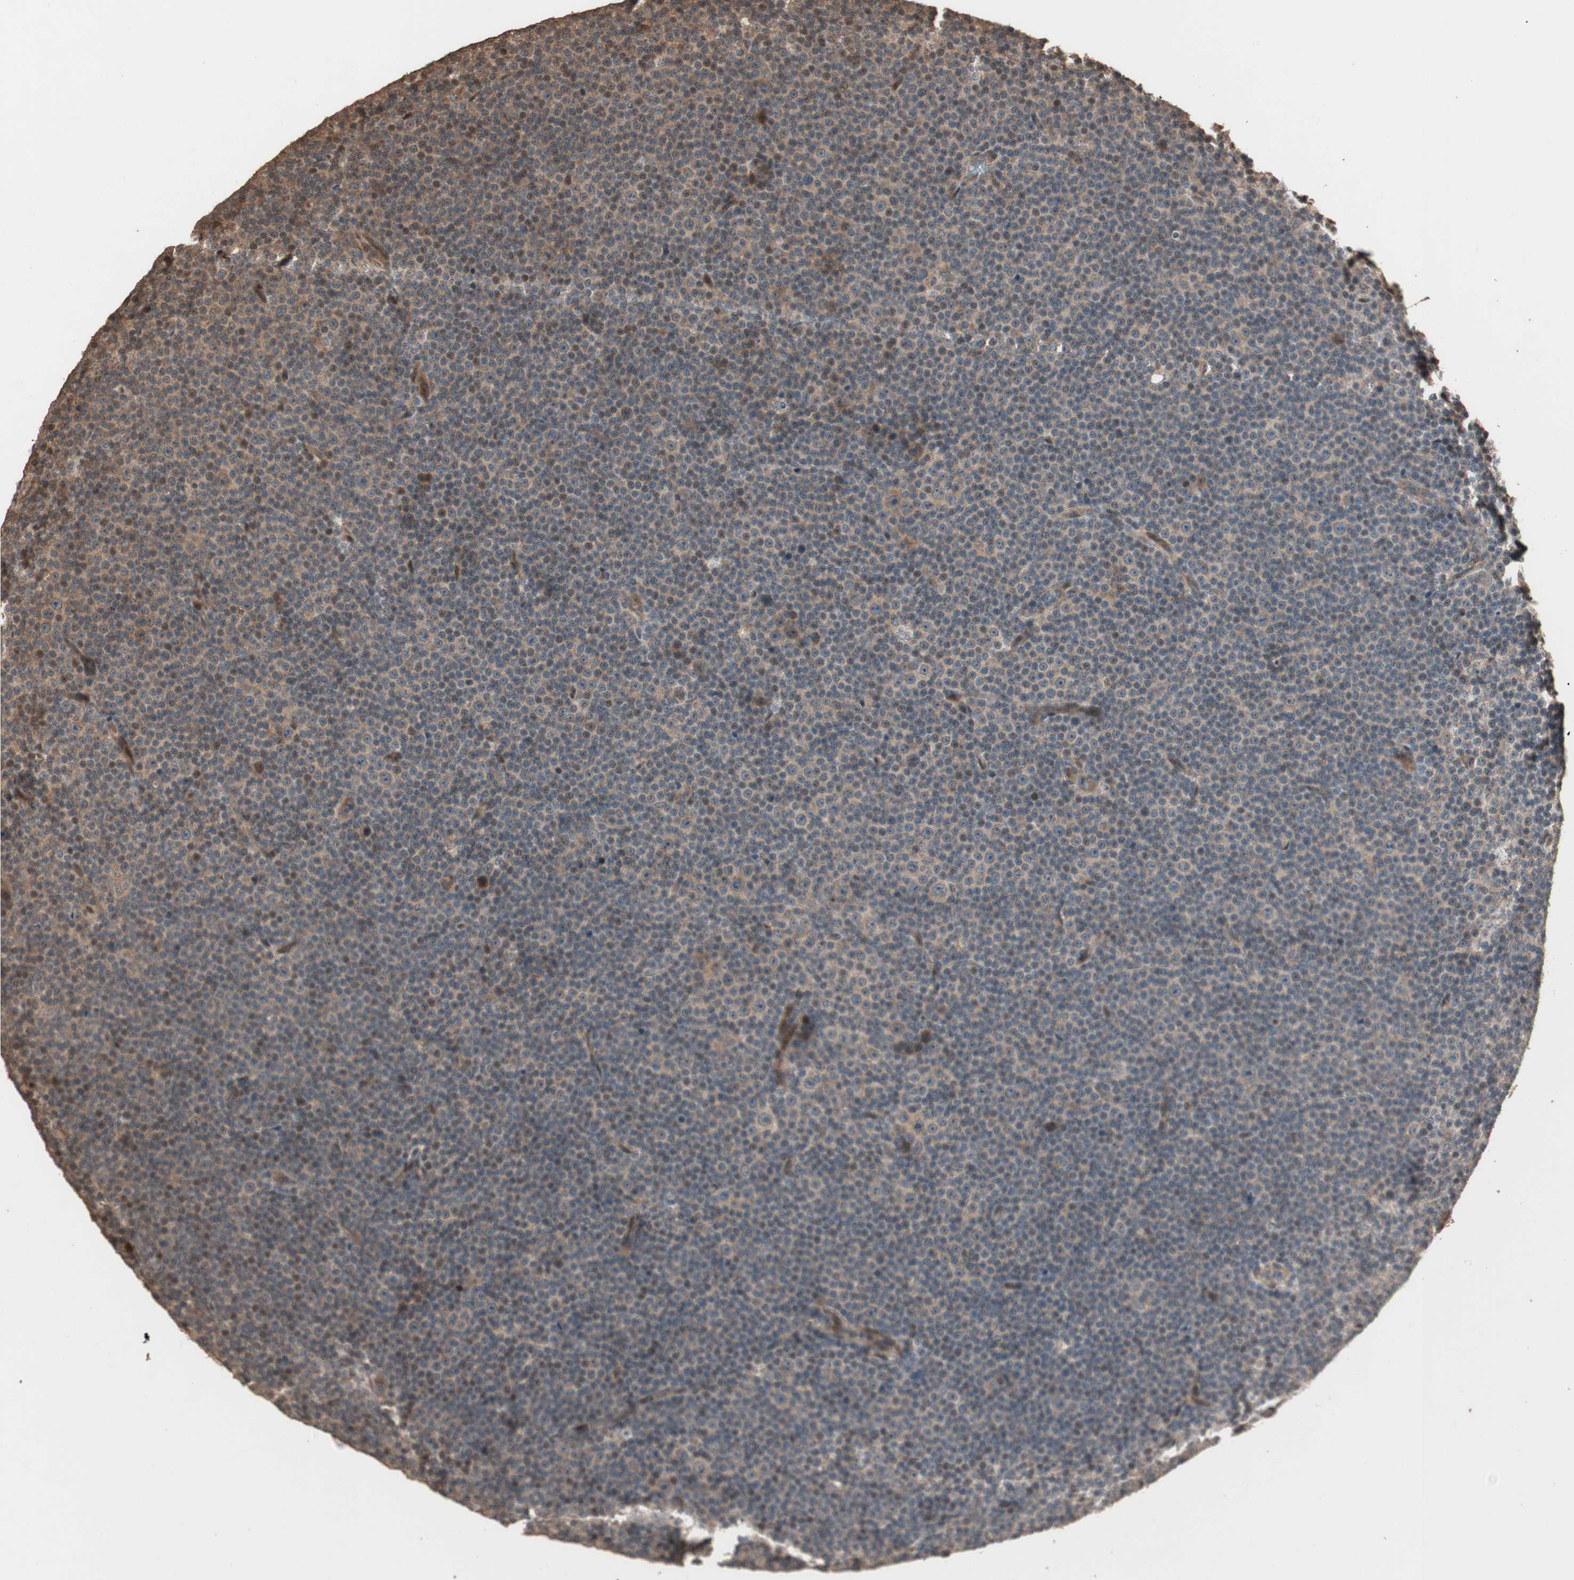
{"staining": {"intensity": "weak", "quantity": ">75%", "location": "cytoplasmic/membranous"}, "tissue": "lymphoma", "cell_type": "Tumor cells", "image_type": "cancer", "snomed": [{"axis": "morphology", "description": "Malignant lymphoma, non-Hodgkin's type, Low grade"}, {"axis": "topography", "description": "Lymph node"}], "caption": "A histopathology image of human lymphoma stained for a protein exhibits weak cytoplasmic/membranous brown staining in tumor cells.", "gene": "USP20", "patient": {"sex": "female", "age": 67}}